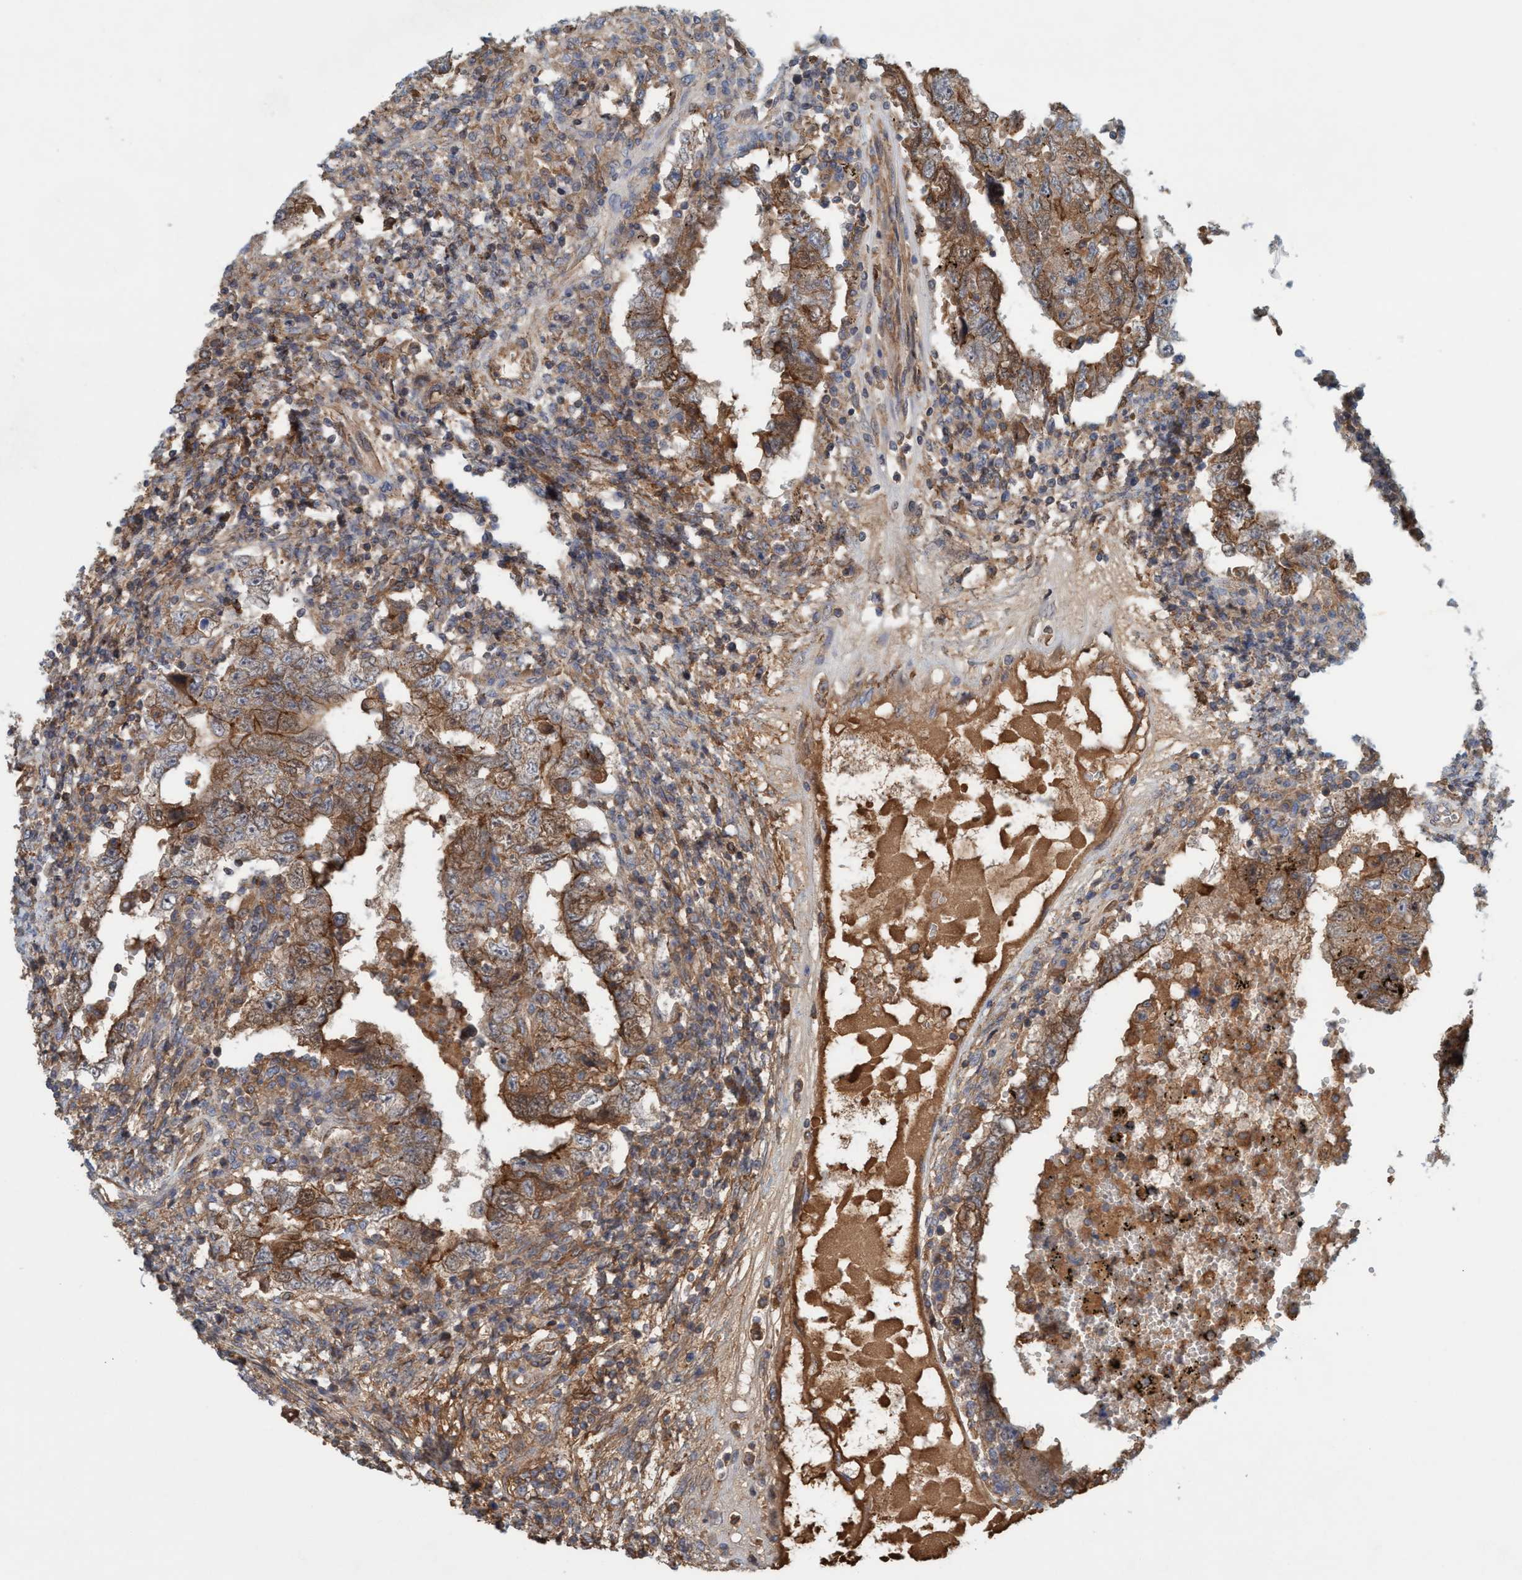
{"staining": {"intensity": "moderate", "quantity": ">75%", "location": "cytoplasmic/membranous"}, "tissue": "testis cancer", "cell_type": "Tumor cells", "image_type": "cancer", "snomed": [{"axis": "morphology", "description": "Carcinoma, Embryonal, NOS"}, {"axis": "topography", "description": "Testis"}], "caption": "Immunohistochemistry histopathology image of human testis cancer (embryonal carcinoma) stained for a protein (brown), which demonstrates medium levels of moderate cytoplasmic/membranous positivity in about >75% of tumor cells.", "gene": "SPECC1", "patient": {"sex": "male", "age": 26}}